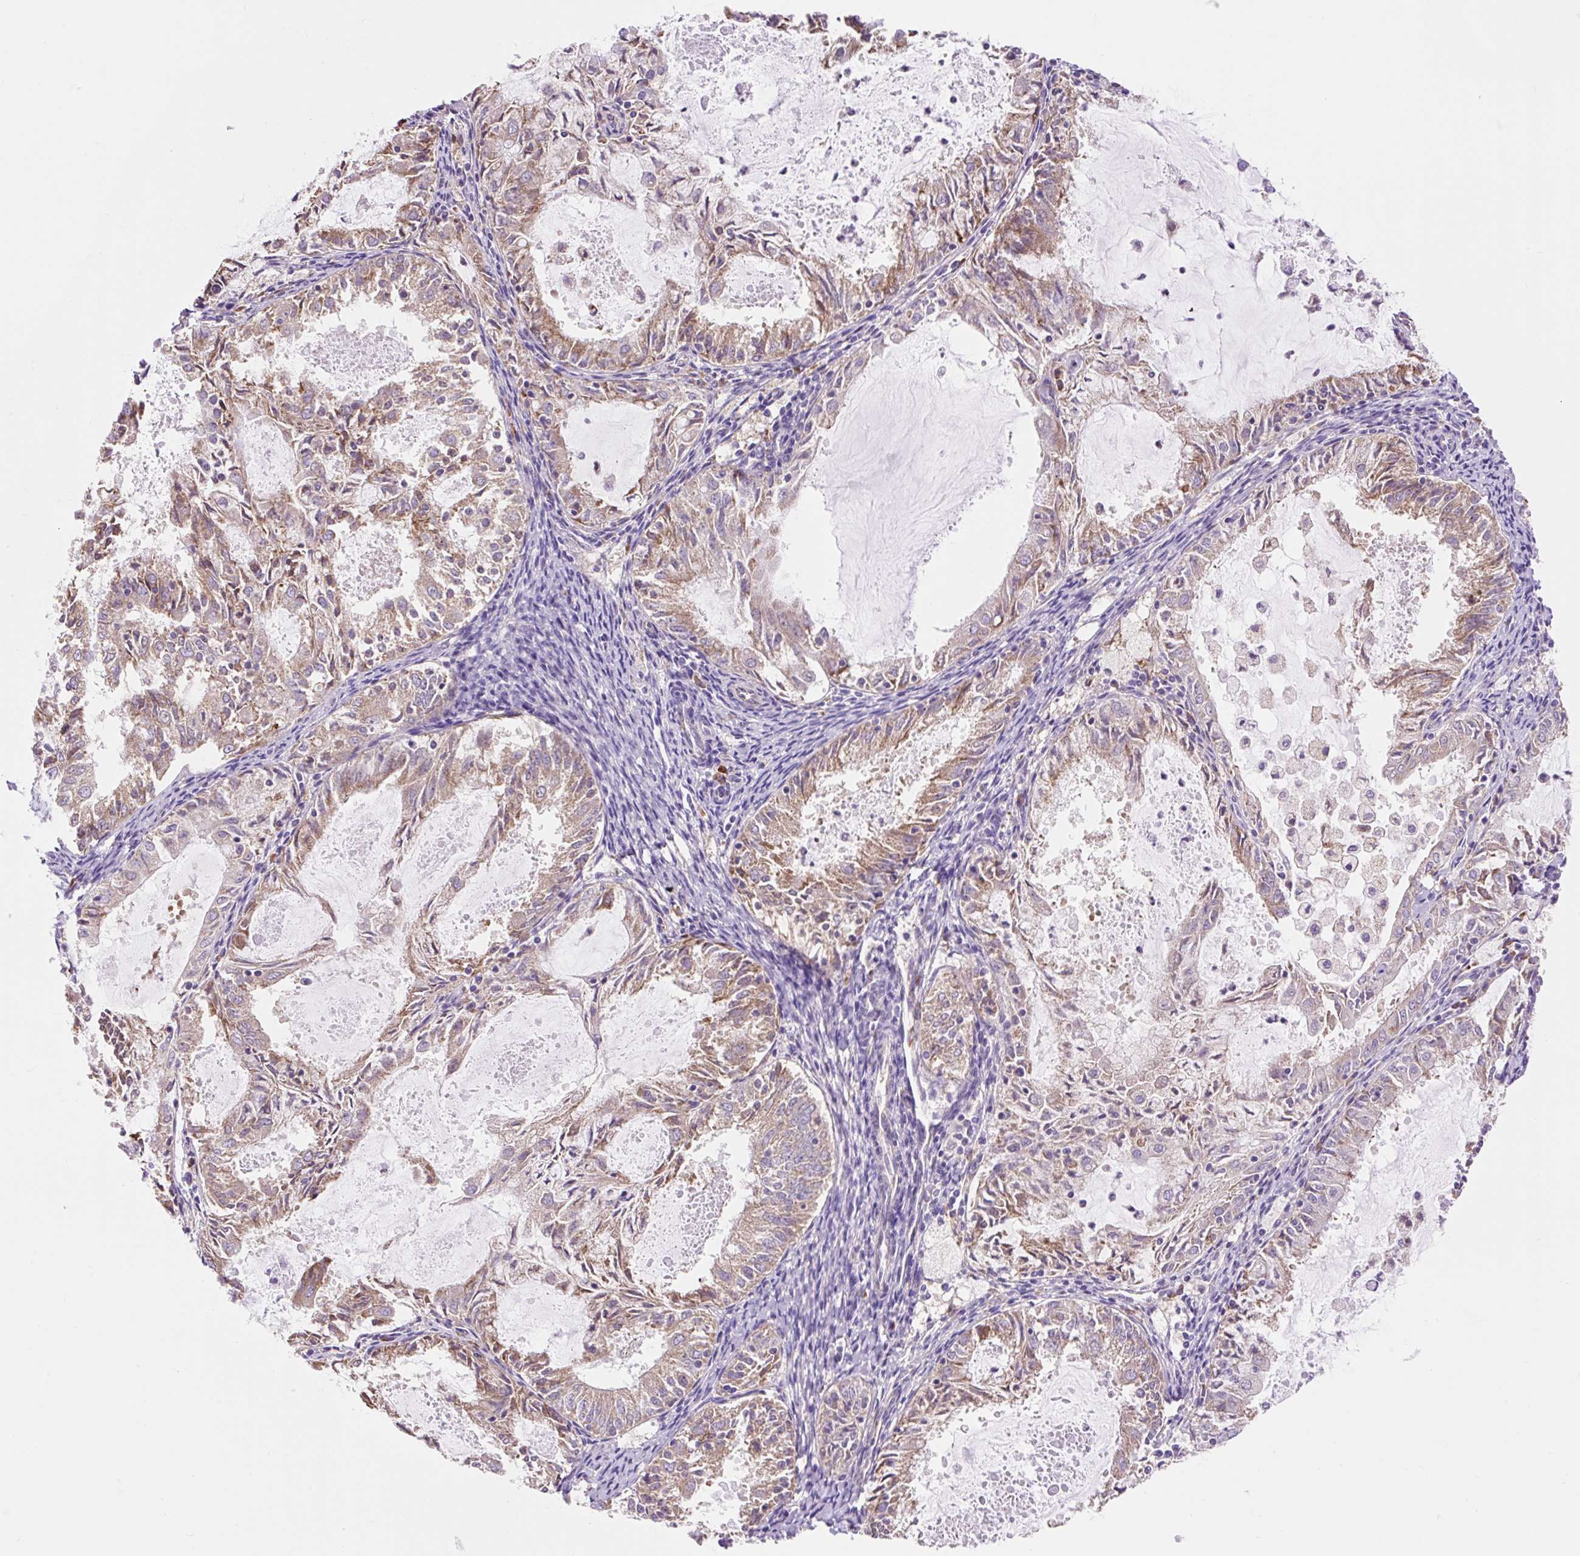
{"staining": {"intensity": "moderate", "quantity": ">75%", "location": "cytoplasmic/membranous"}, "tissue": "endometrial cancer", "cell_type": "Tumor cells", "image_type": "cancer", "snomed": [{"axis": "morphology", "description": "Adenocarcinoma, NOS"}, {"axis": "topography", "description": "Endometrium"}], "caption": "Protein staining of adenocarcinoma (endometrial) tissue demonstrates moderate cytoplasmic/membranous staining in about >75% of tumor cells.", "gene": "GPR45", "patient": {"sex": "female", "age": 57}}